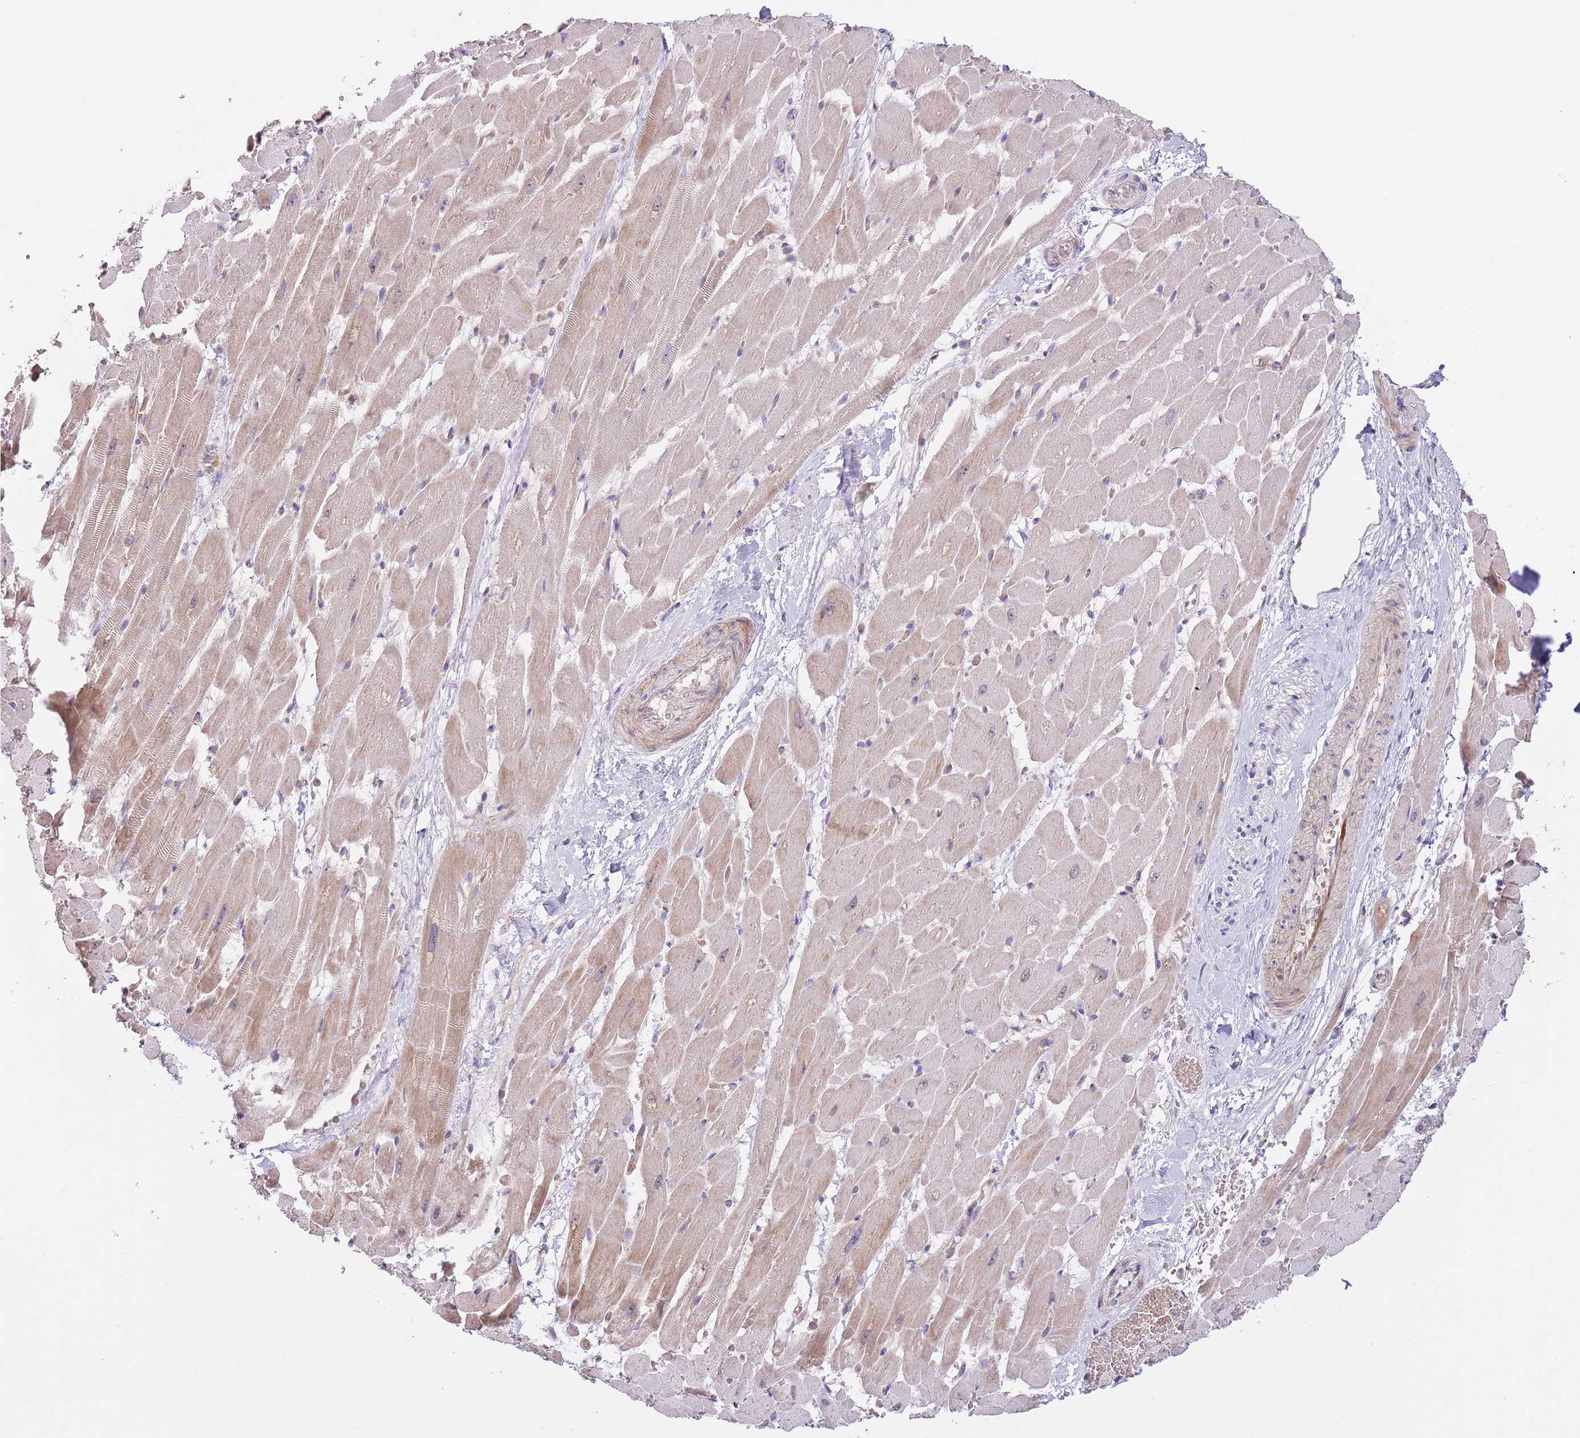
{"staining": {"intensity": "moderate", "quantity": ">75%", "location": "cytoplasmic/membranous"}, "tissue": "heart muscle", "cell_type": "Cardiomyocytes", "image_type": "normal", "snomed": [{"axis": "morphology", "description": "Normal tissue, NOS"}, {"axis": "topography", "description": "Heart"}], "caption": "Immunohistochemistry (IHC) histopathology image of unremarkable human heart muscle stained for a protein (brown), which shows medium levels of moderate cytoplasmic/membranous expression in approximately >75% of cardiomyocytes.", "gene": "AP1S2", "patient": {"sex": "male", "age": 37}}